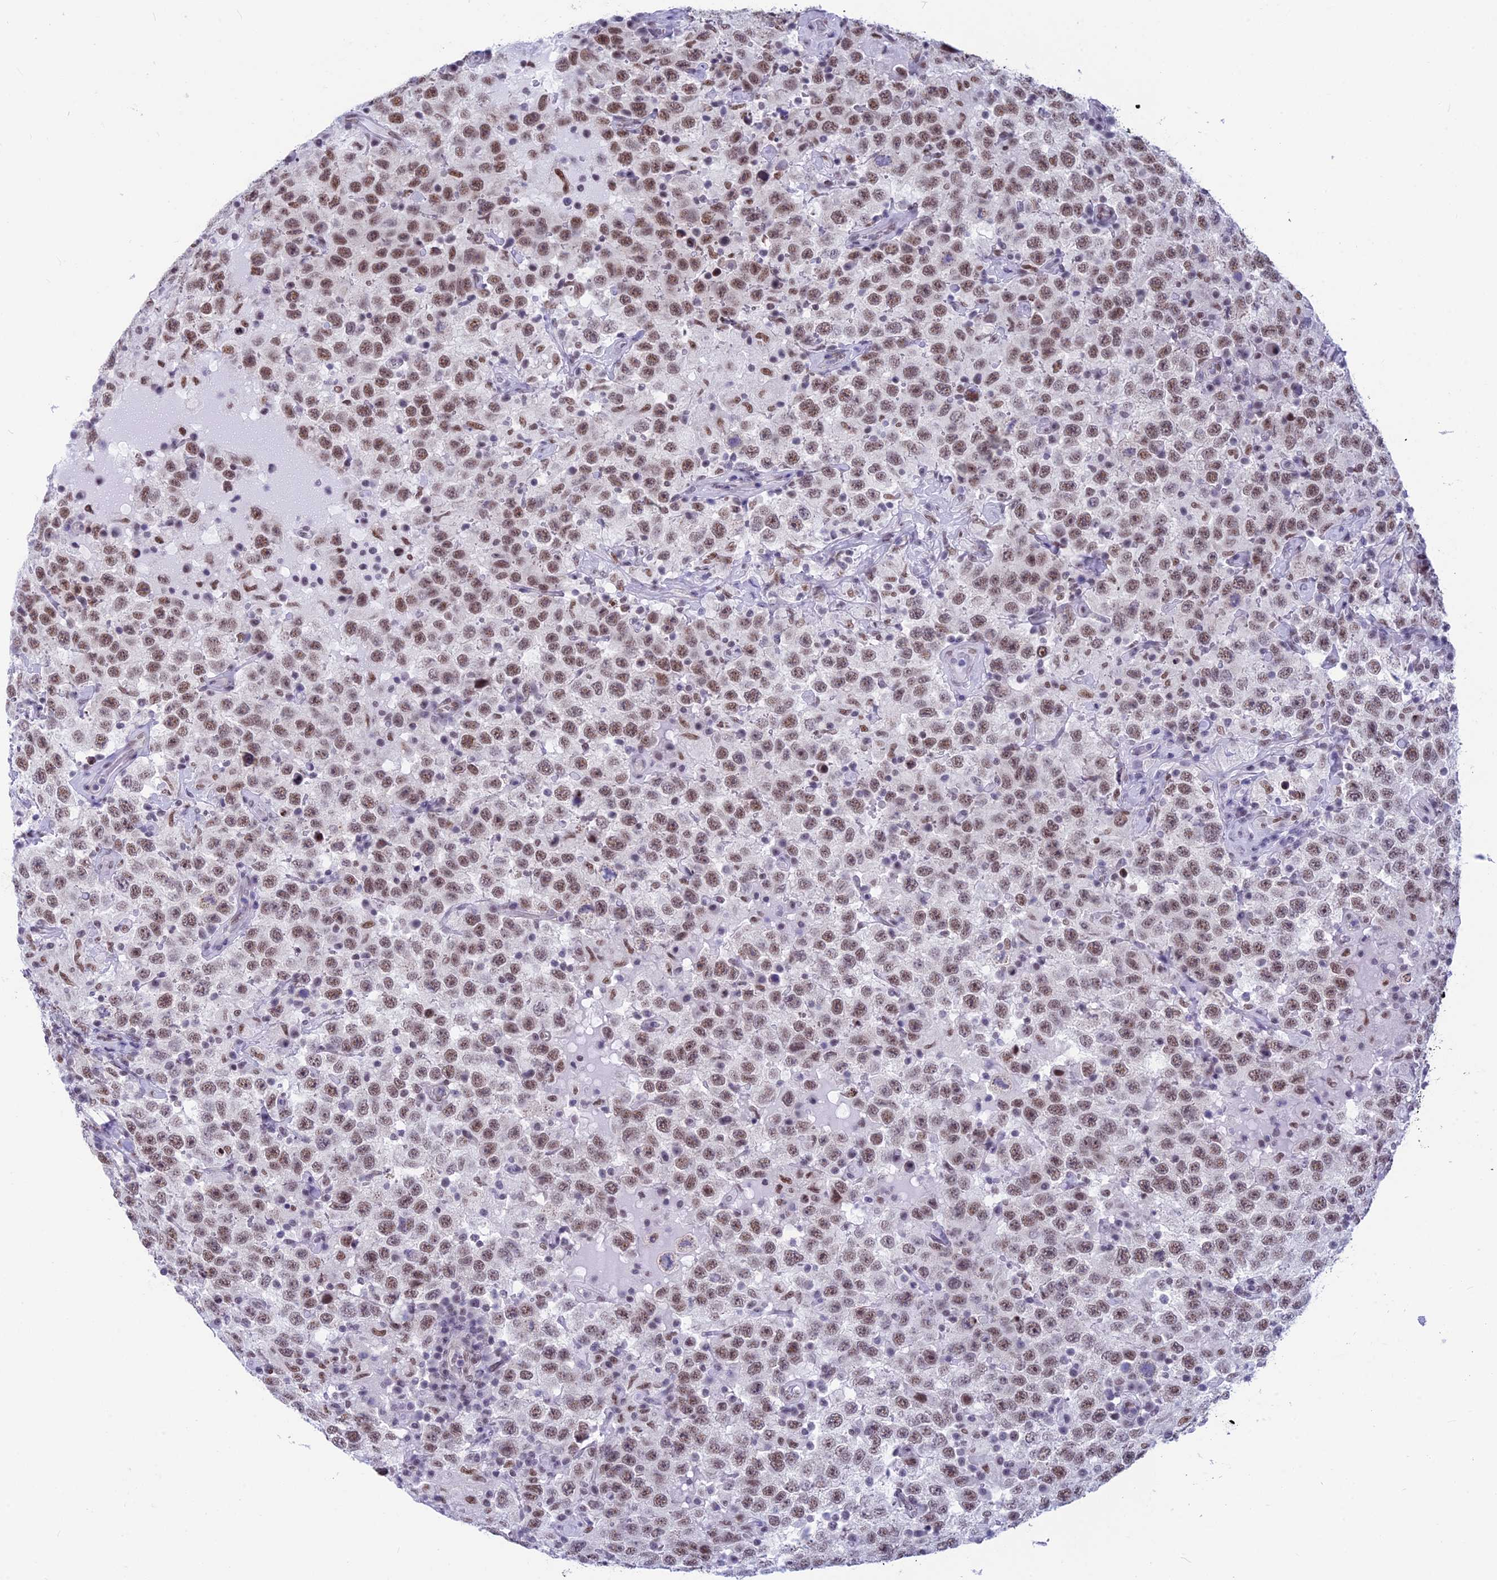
{"staining": {"intensity": "moderate", "quantity": ">75%", "location": "nuclear"}, "tissue": "testis cancer", "cell_type": "Tumor cells", "image_type": "cancer", "snomed": [{"axis": "morphology", "description": "Seminoma, NOS"}, {"axis": "topography", "description": "Testis"}], "caption": "Immunohistochemistry (IHC) (DAB (3,3'-diaminobenzidine)) staining of testis seminoma exhibits moderate nuclear protein positivity in about >75% of tumor cells. Ihc stains the protein in brown and the nuclei are stained blue.", "gene": "SRSF5", "patient": {"sex": "male", "age": 41}}